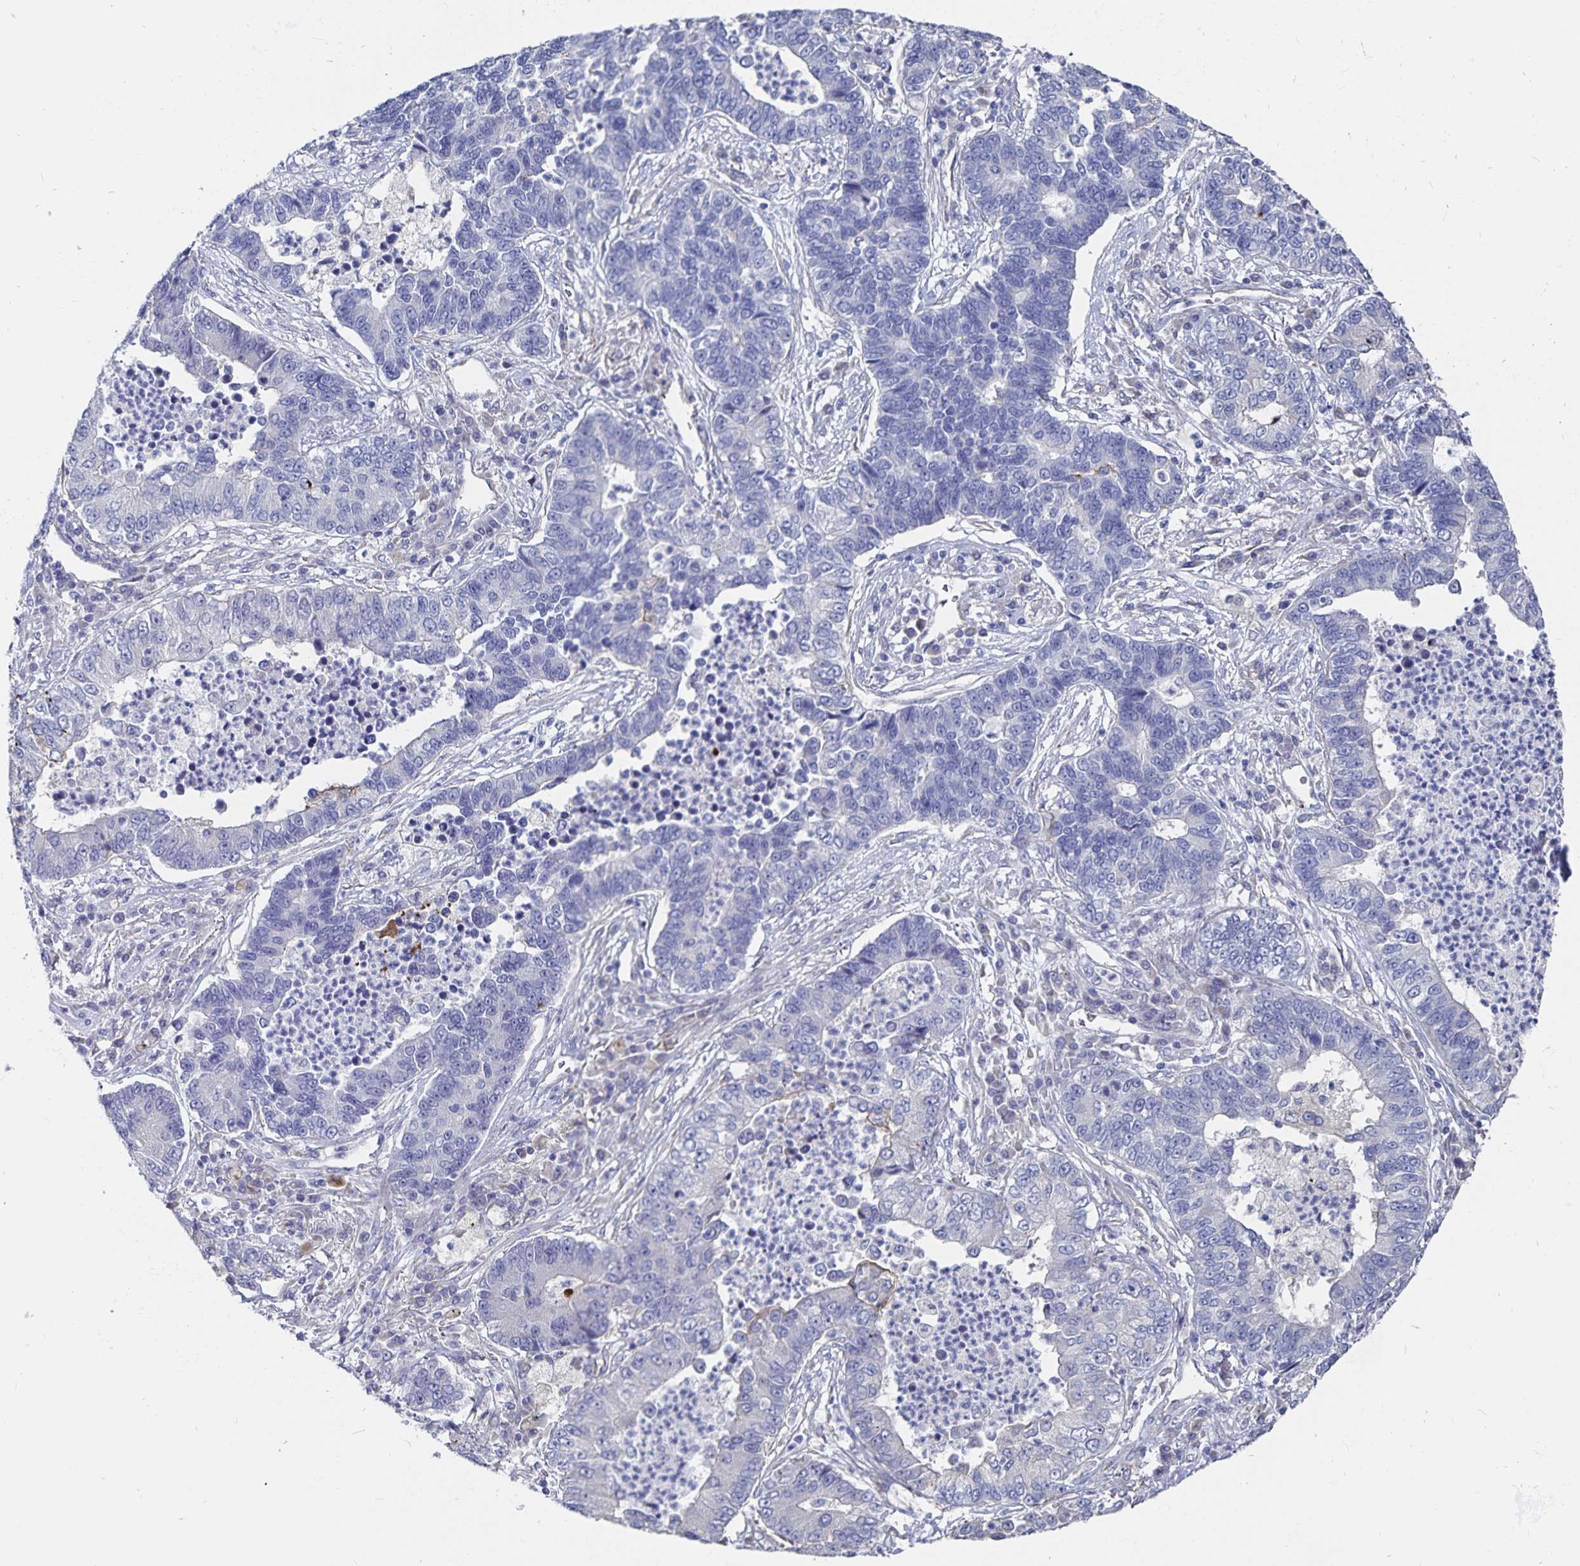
{"staining": {"intensity": "negative", "quantity": "none", "location": "none"}, "tissue": "lung cancer", "cell_type": "Tumor cells", "image_type": "cancer", "snomed": [{"axis": "morphology", "description": "Adenocarcinoma, NOS"}, {"axis": "topography", "description": "Lung"}], "caption": "There is no significant positivity in tumor cells of adenocarcinoma (lung).", "gene": "SSTR1", "patient": {"sex": "female", "age": 57}}